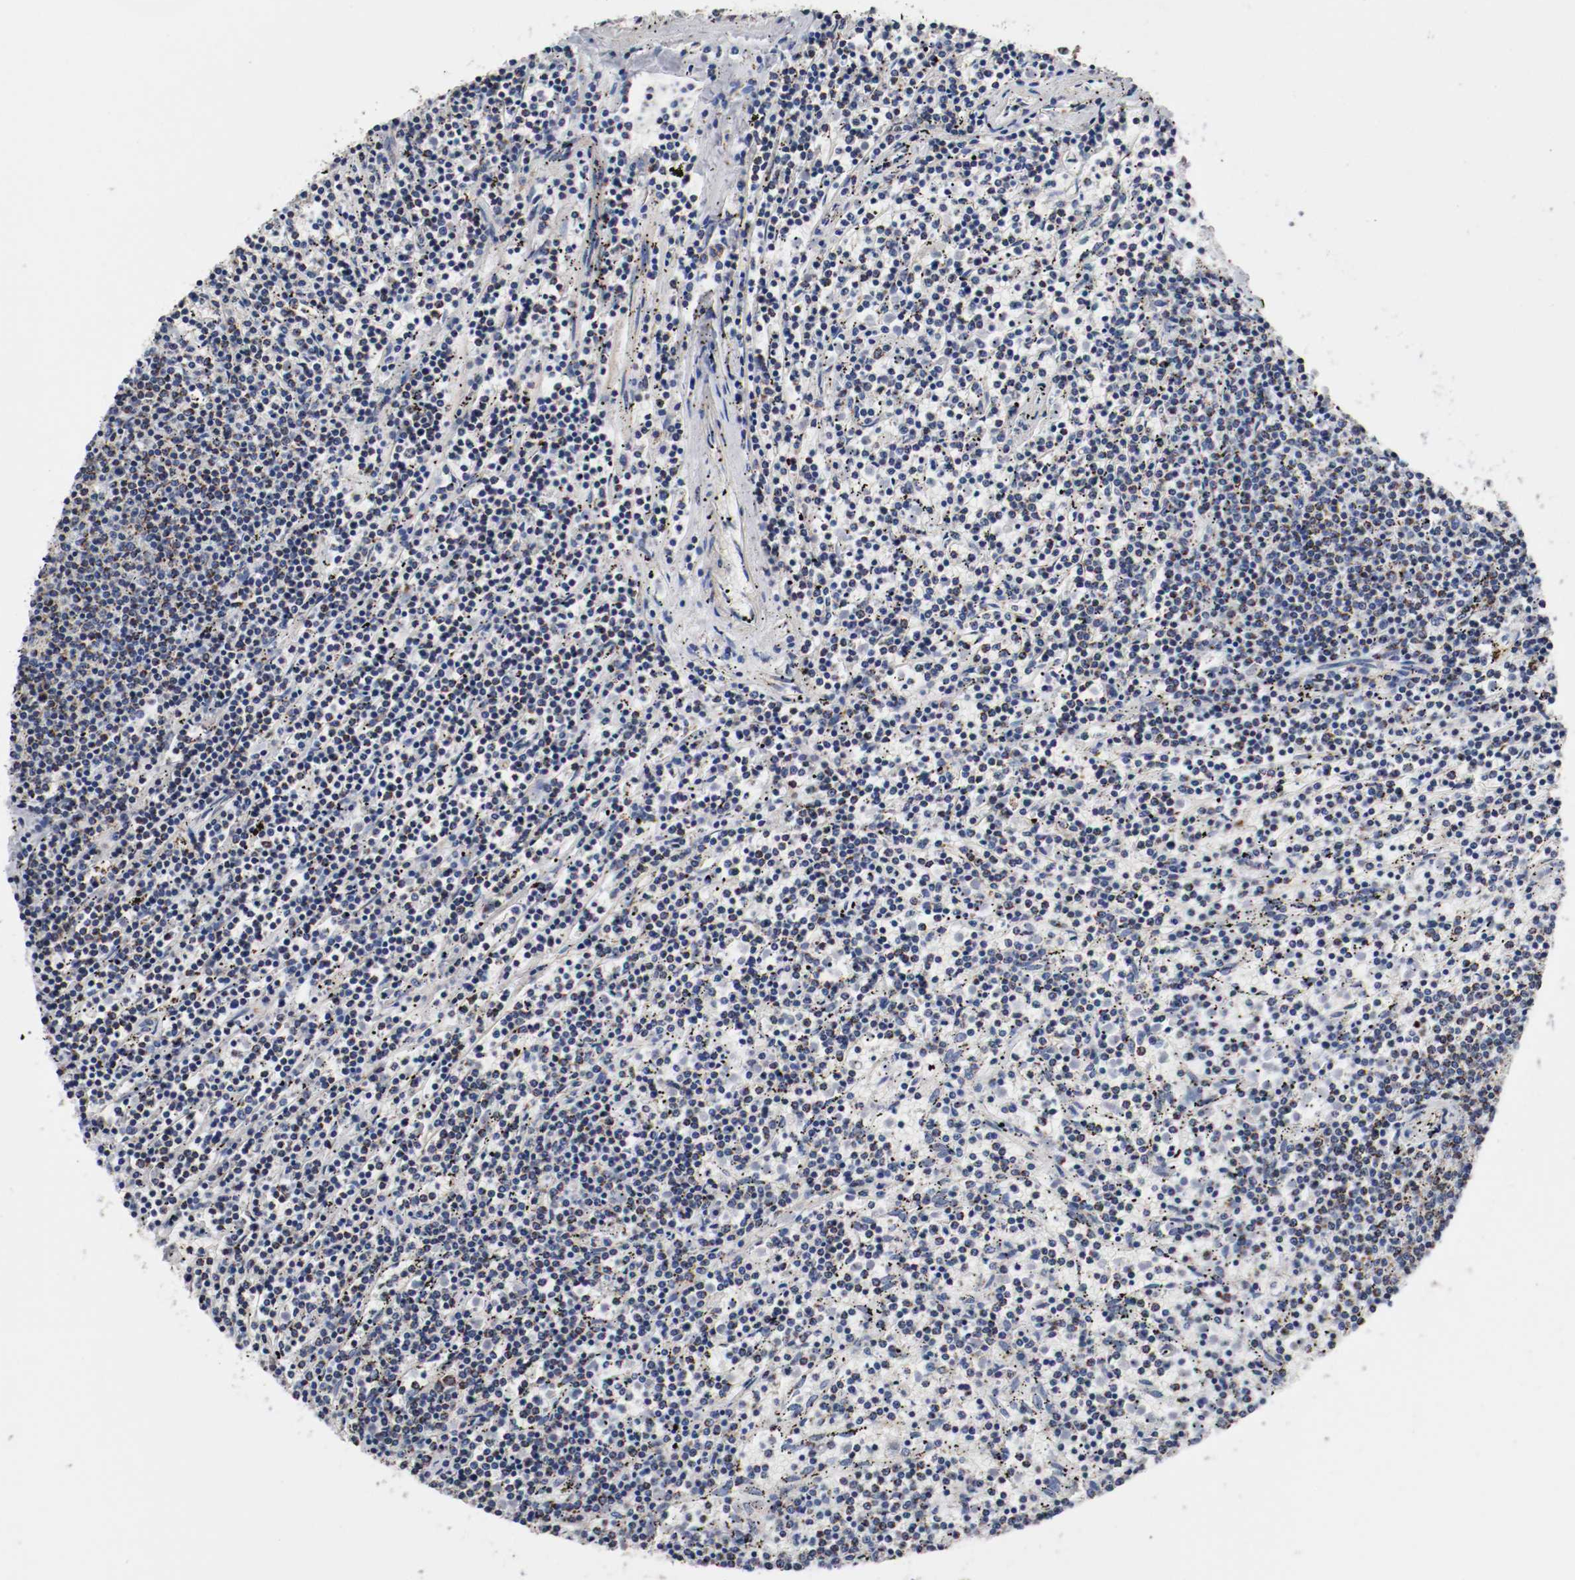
{"staining": {"intensity": "moderate", "quantity": "25%-75%", "location": "cytoplasmic/membranous"}, "tissue": "lymphoma", "cell_type": "Tumor cells", "image_type": "cancer", "snomed": [{"axis": "morphology", "description": "Malignant lymphoma, non-Hodgkin's type, Low grade"}, {"axis": "topography", "description": "Spleen"}], "caption": "Lymphoma tissue displays moderate cytoplasmic/membranous positivity in approximately 25%-75% of tumor cells, visualized by immunohistochemistry.", "gene": "TUBD1", "patient": {"sex": "female", "age": 50}}